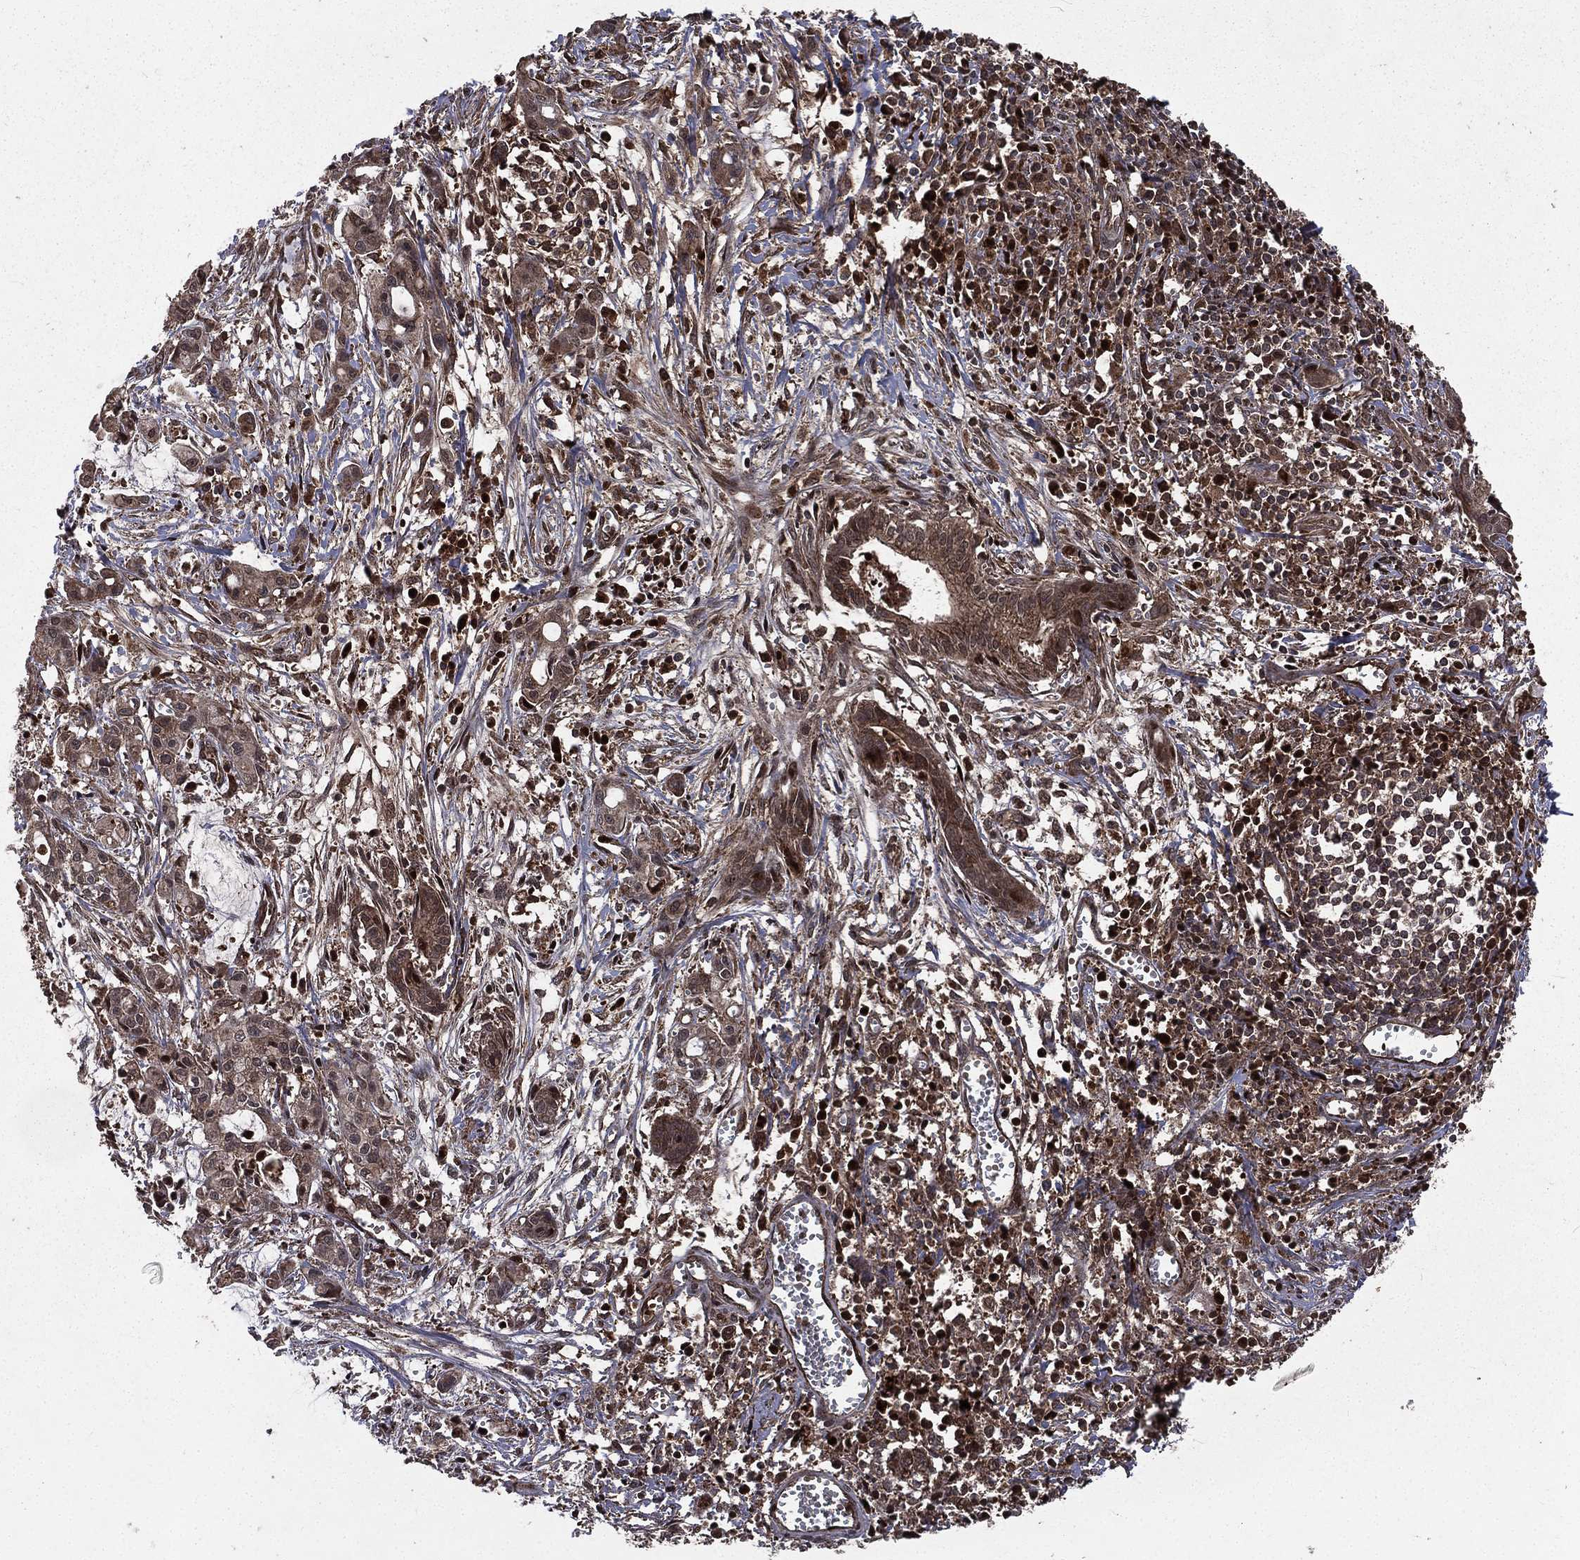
{"staining": {"intensity": "moderate", "quantity": ">75%", "location": "cytoplasmic/membranous"}, "tissue": "pancreatic cancer", "cell_type": "Tumor cells", "image_type": "cancer", "snomed": [{"axis": "morphology", "description": "Adenocarcinoma, NOS"}, {"axis": "topography", "description": "Pancreas"}], "caption": "Human pancreatic adenocarcinoma stained with a brown dye exhibits moderate cytoplasmic/membranous positive staining in about >75% of tumor cells.", "gene": "LENG8", "patient": {"sex": "male", "age": 48}}